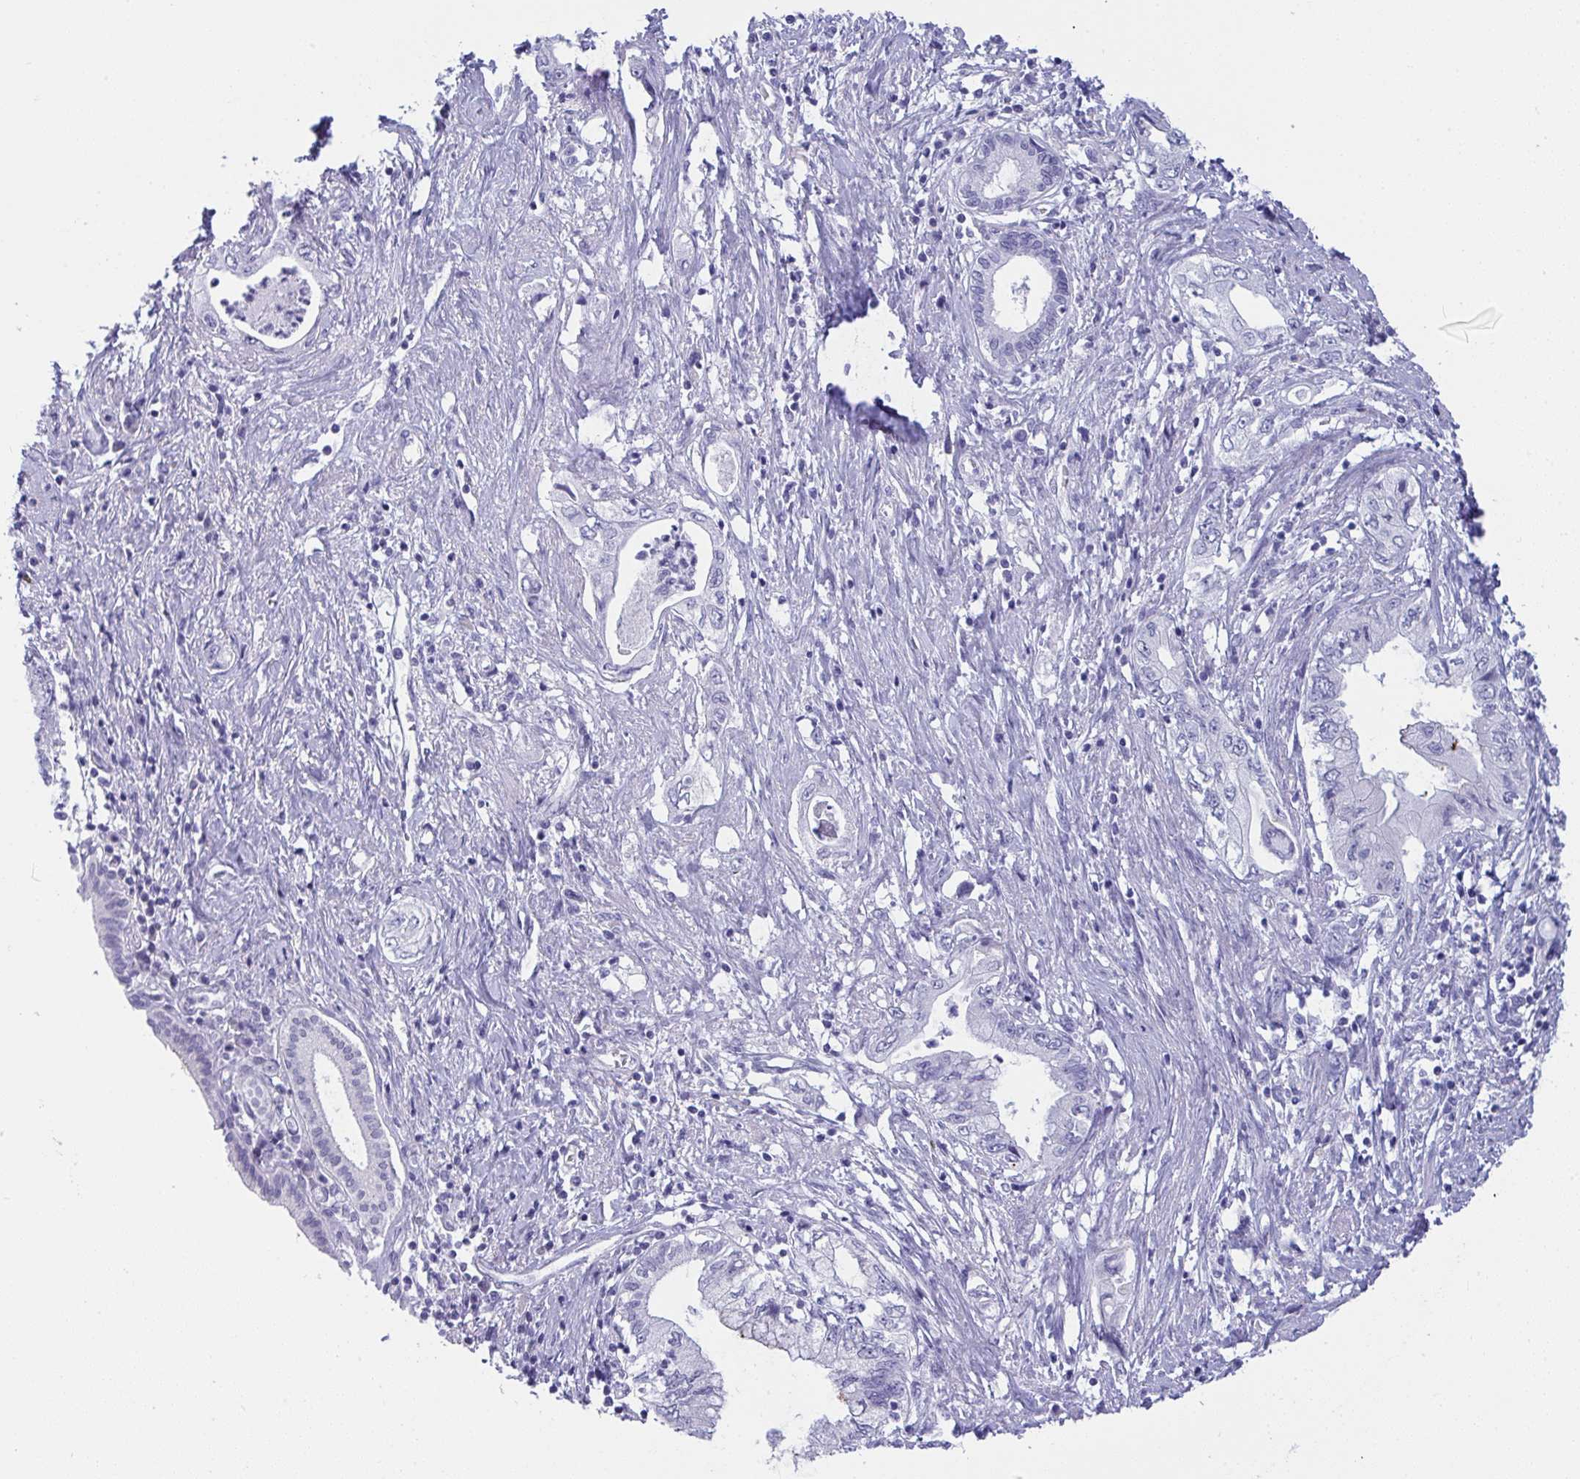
{"staining": {"intensity": "negative", "quantity": "none", "location": "none"}, "tissue": "pancreatic cancer", "cell_type": "Tumor cells", "image_type": "cancer", "snomed": [{"axis": "morphology", "description": "Adenocarcinoma, NOS"}, {"axis": "topography", "description": "Pancreas"}], "caption": "Tumor cells are negative for brown protein staining in pancreatic cancer.", "gene": "PRDM9", "patient": {"sex": "female", "age": 73}}